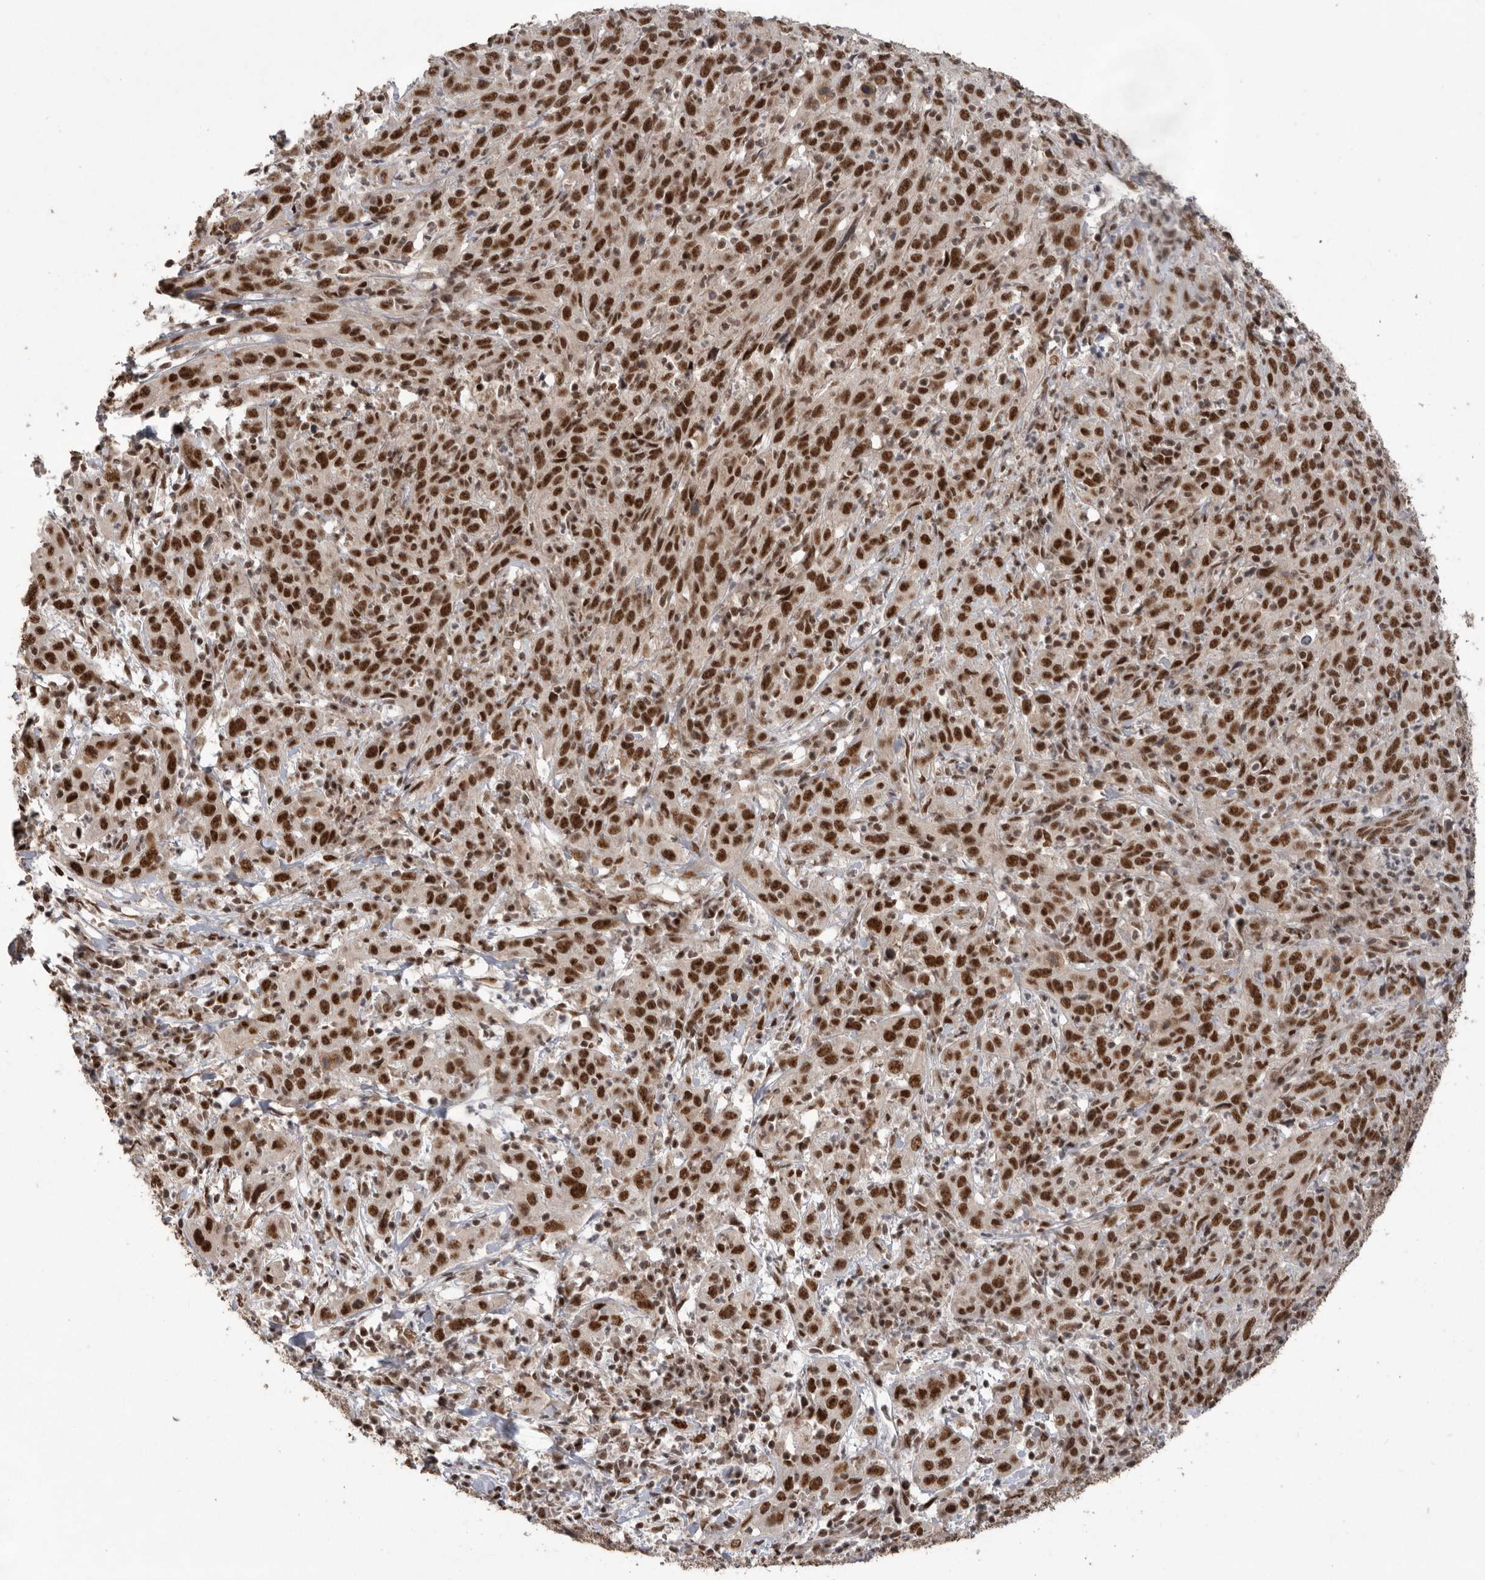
{"staining": {"intensity": "strong", "quantity": ">75%", "location": "nuclear"}, "tissue": "cervical cancer", "cell_type": "Tumor cells", "image_type": "cancer", "snomed": [{"axis": "morphology", "description": "Squamous cell carcinoma, NOS"}, {"axis": "topography", "description": "Cervix"}], "caption": "Cervical squamous cell carcinoma stained with IHC reveals strong nuclear expression in approximately >75% of tumor cells.", "gene": "PPP1R10", "patient": {"sex": "female", "age": 46}}